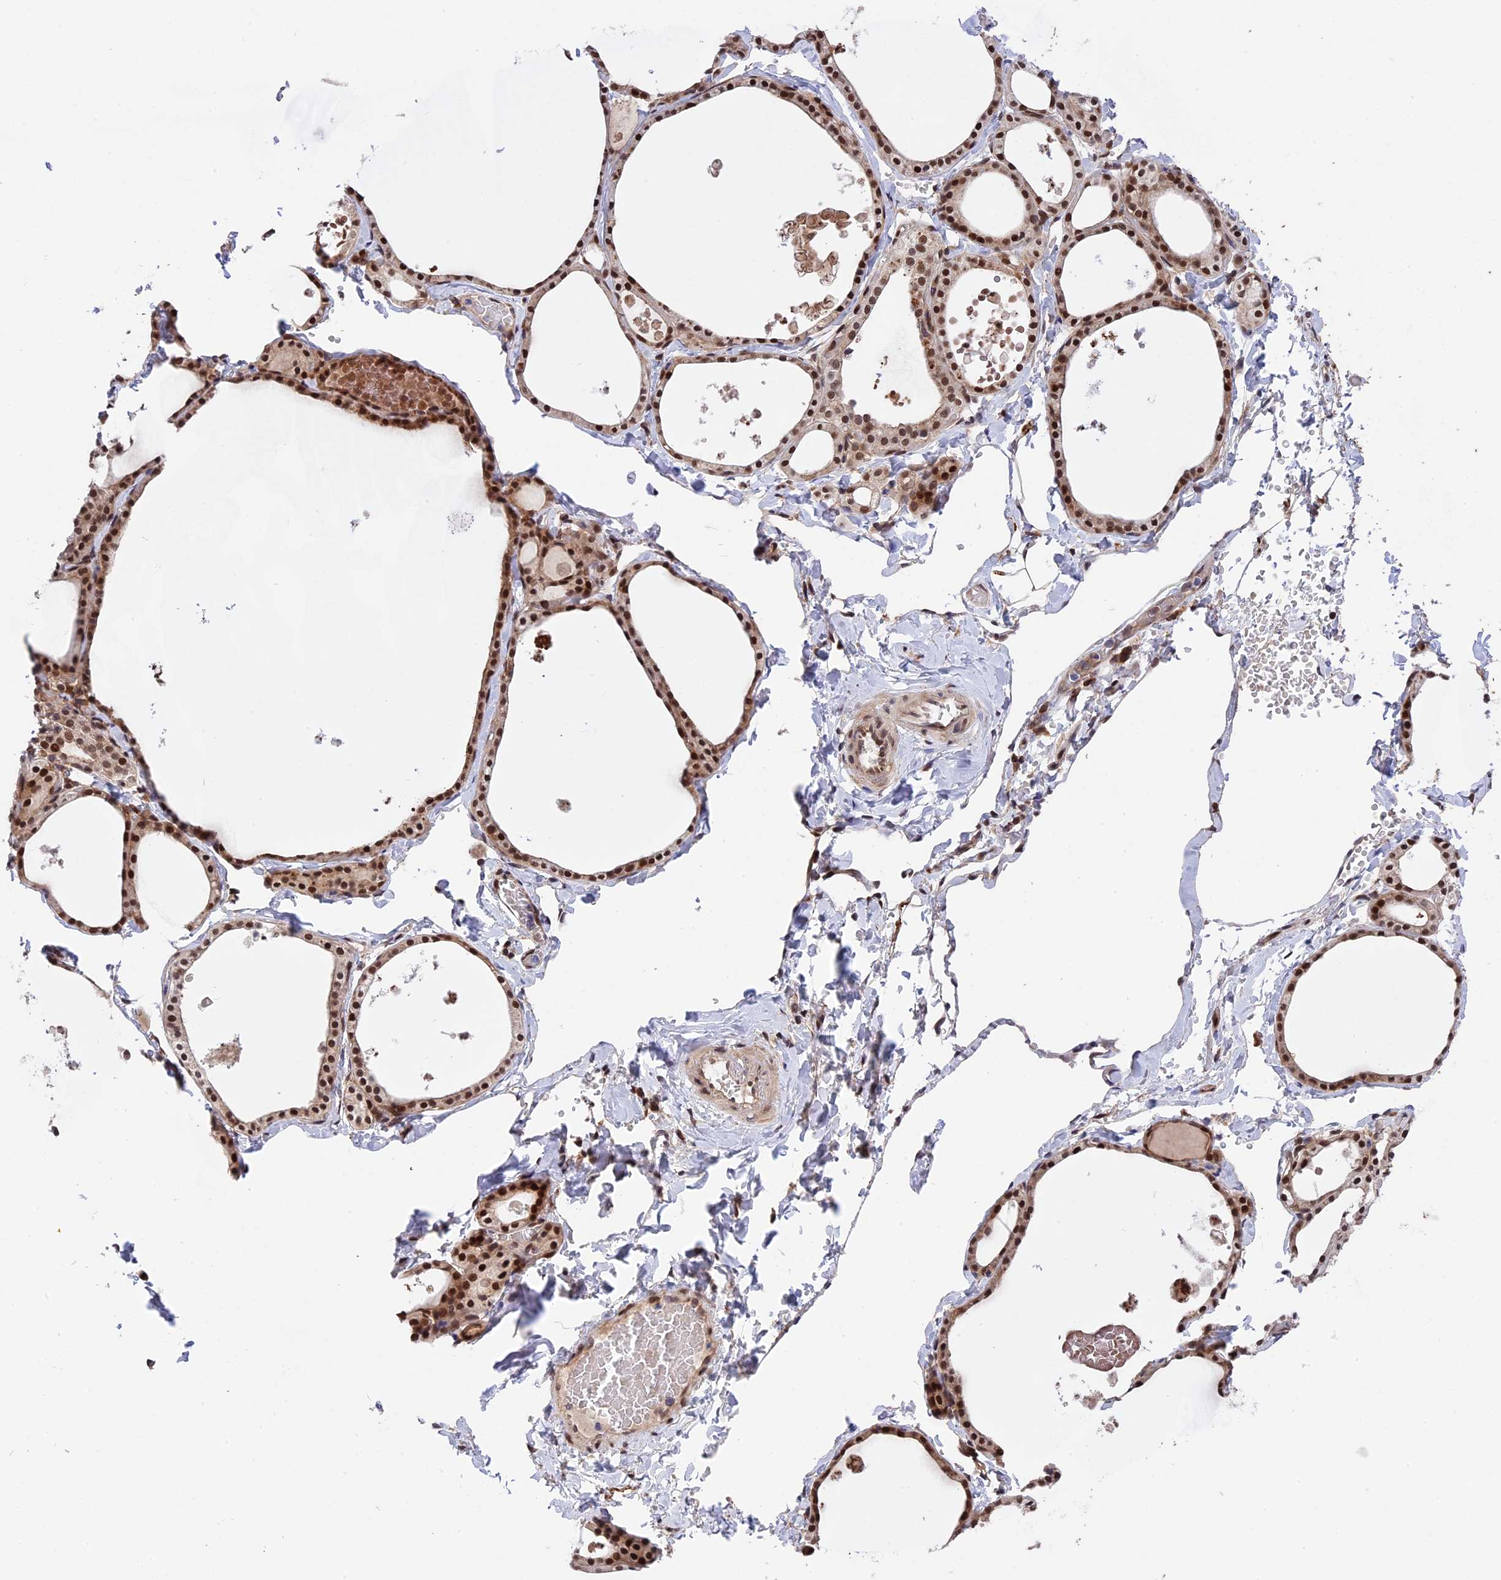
{"staining": {"intensity": "moderate", "quantity": ">75%", "location": "nuclear"}, "tissue": "thyroid gland", "cell_type": "Glandular cells", "image_type": "normal", "snomed": [{"axis": "morphology", "description": "Normal tissue, NOS"}, {"axis": "topography", "description": "Thyroid gland"}], "caption": "IHC micrograph of unremarkable human thyroid gland stained for a protein (brown), which shows medium levels of moderate nuclear staining in approximately >75% of glandular cells.", "gene": "ZNF428", "patient": {"sex": "male", "age": 56}}